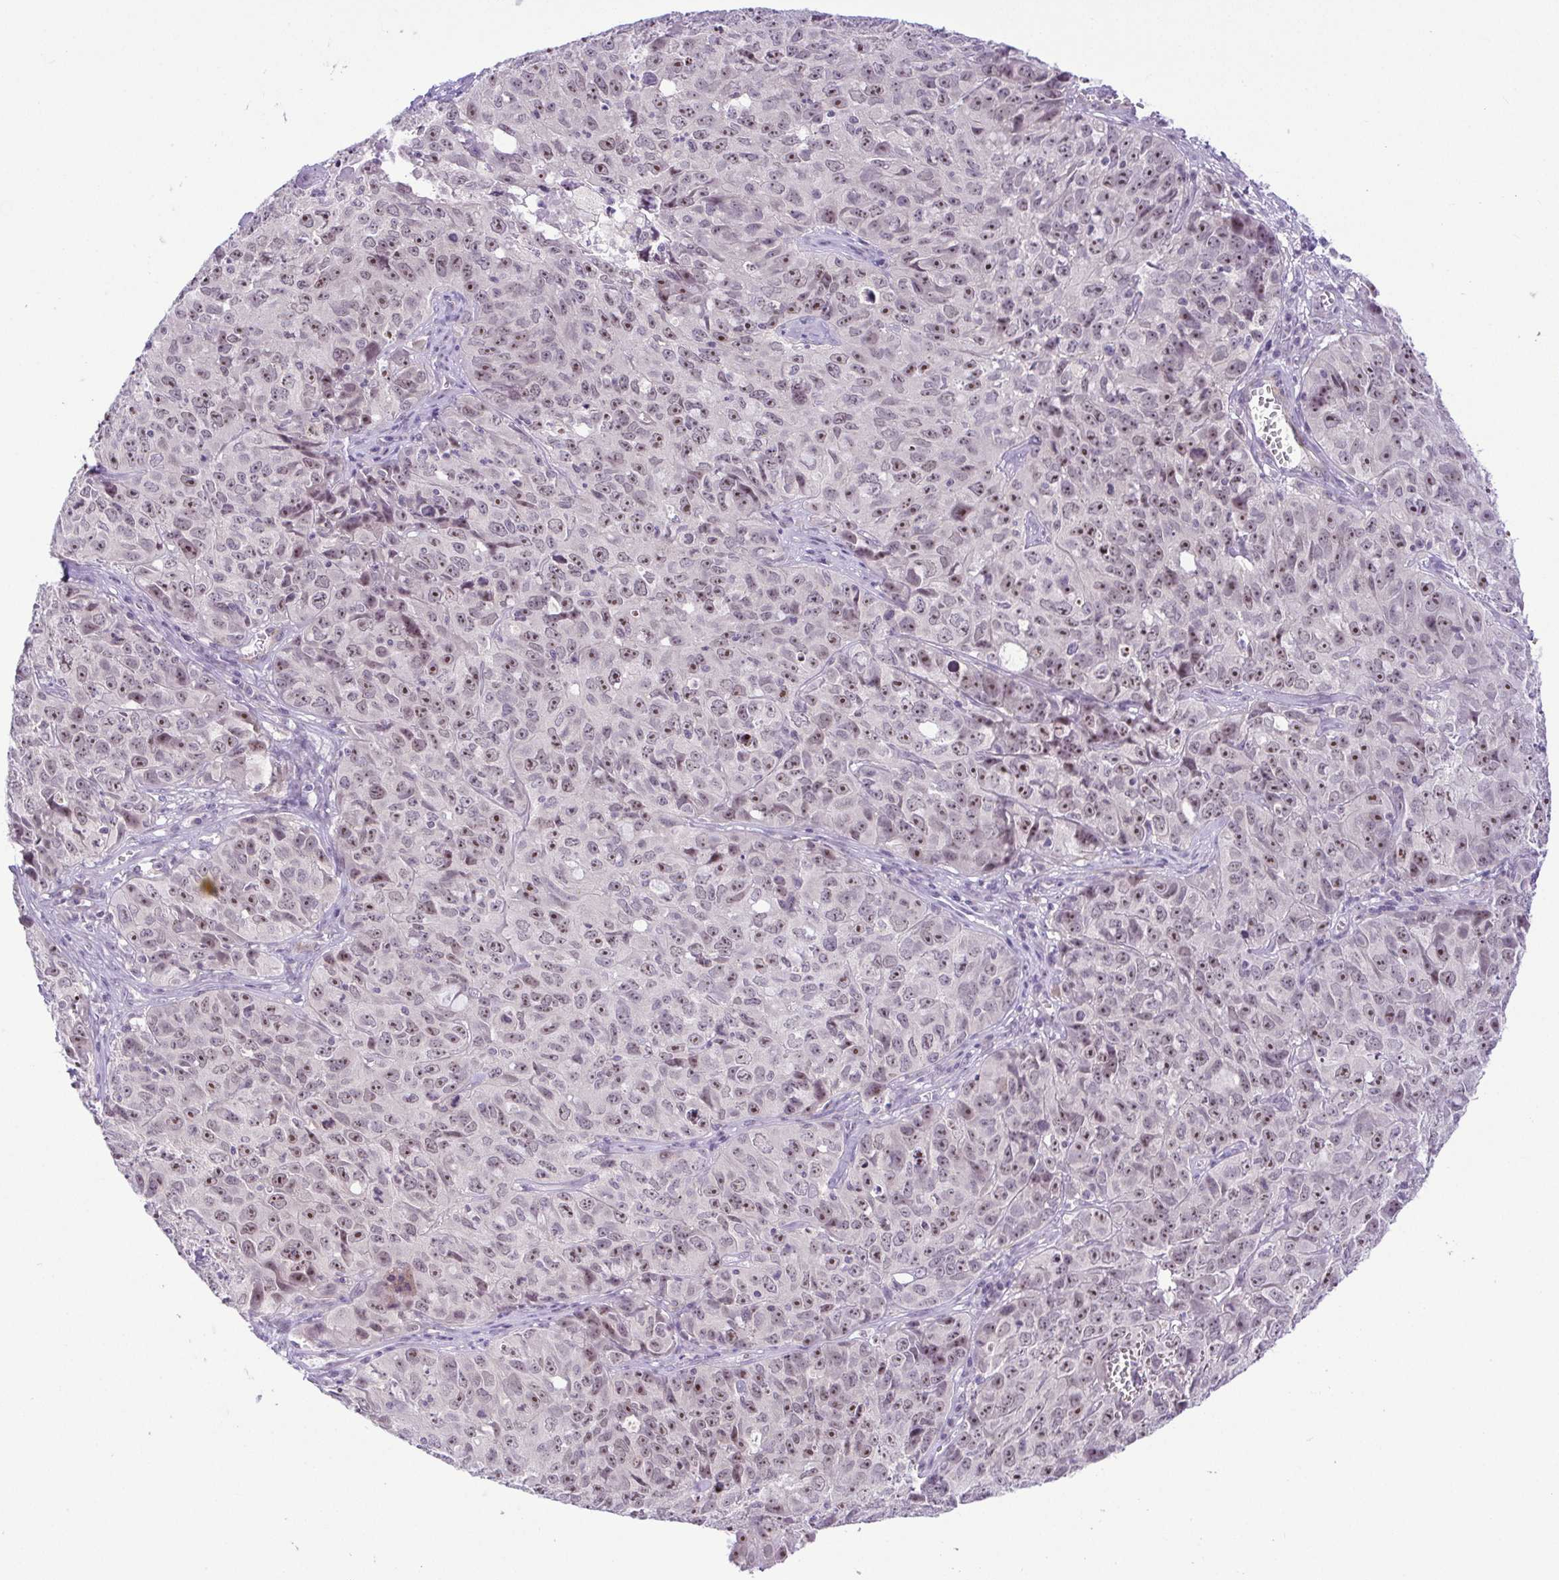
{"staining": {"intensity": "weak", "quantity": "25%-75%", "location": "nuclear"}, "tissue": "cervical cancer", "cell_type": "Tumor cells", "image_type": "cancer", "snomed": [{"axis": "morphology", "description": "Squamous cell carcinoma, NOS"}, {"axis": "topography", "description": "Cervix"}], "caption": "Cervical cancer (squamous cell carcinoma) stained with IHC shows weak nuclear positivity in approximately 25%-75% of tumor cells. (DAB IHC, brown staining for protein, blue staining for nuclei).", "gene": "RSL24D1", "patient": {"sex": "female", "age": 28}}